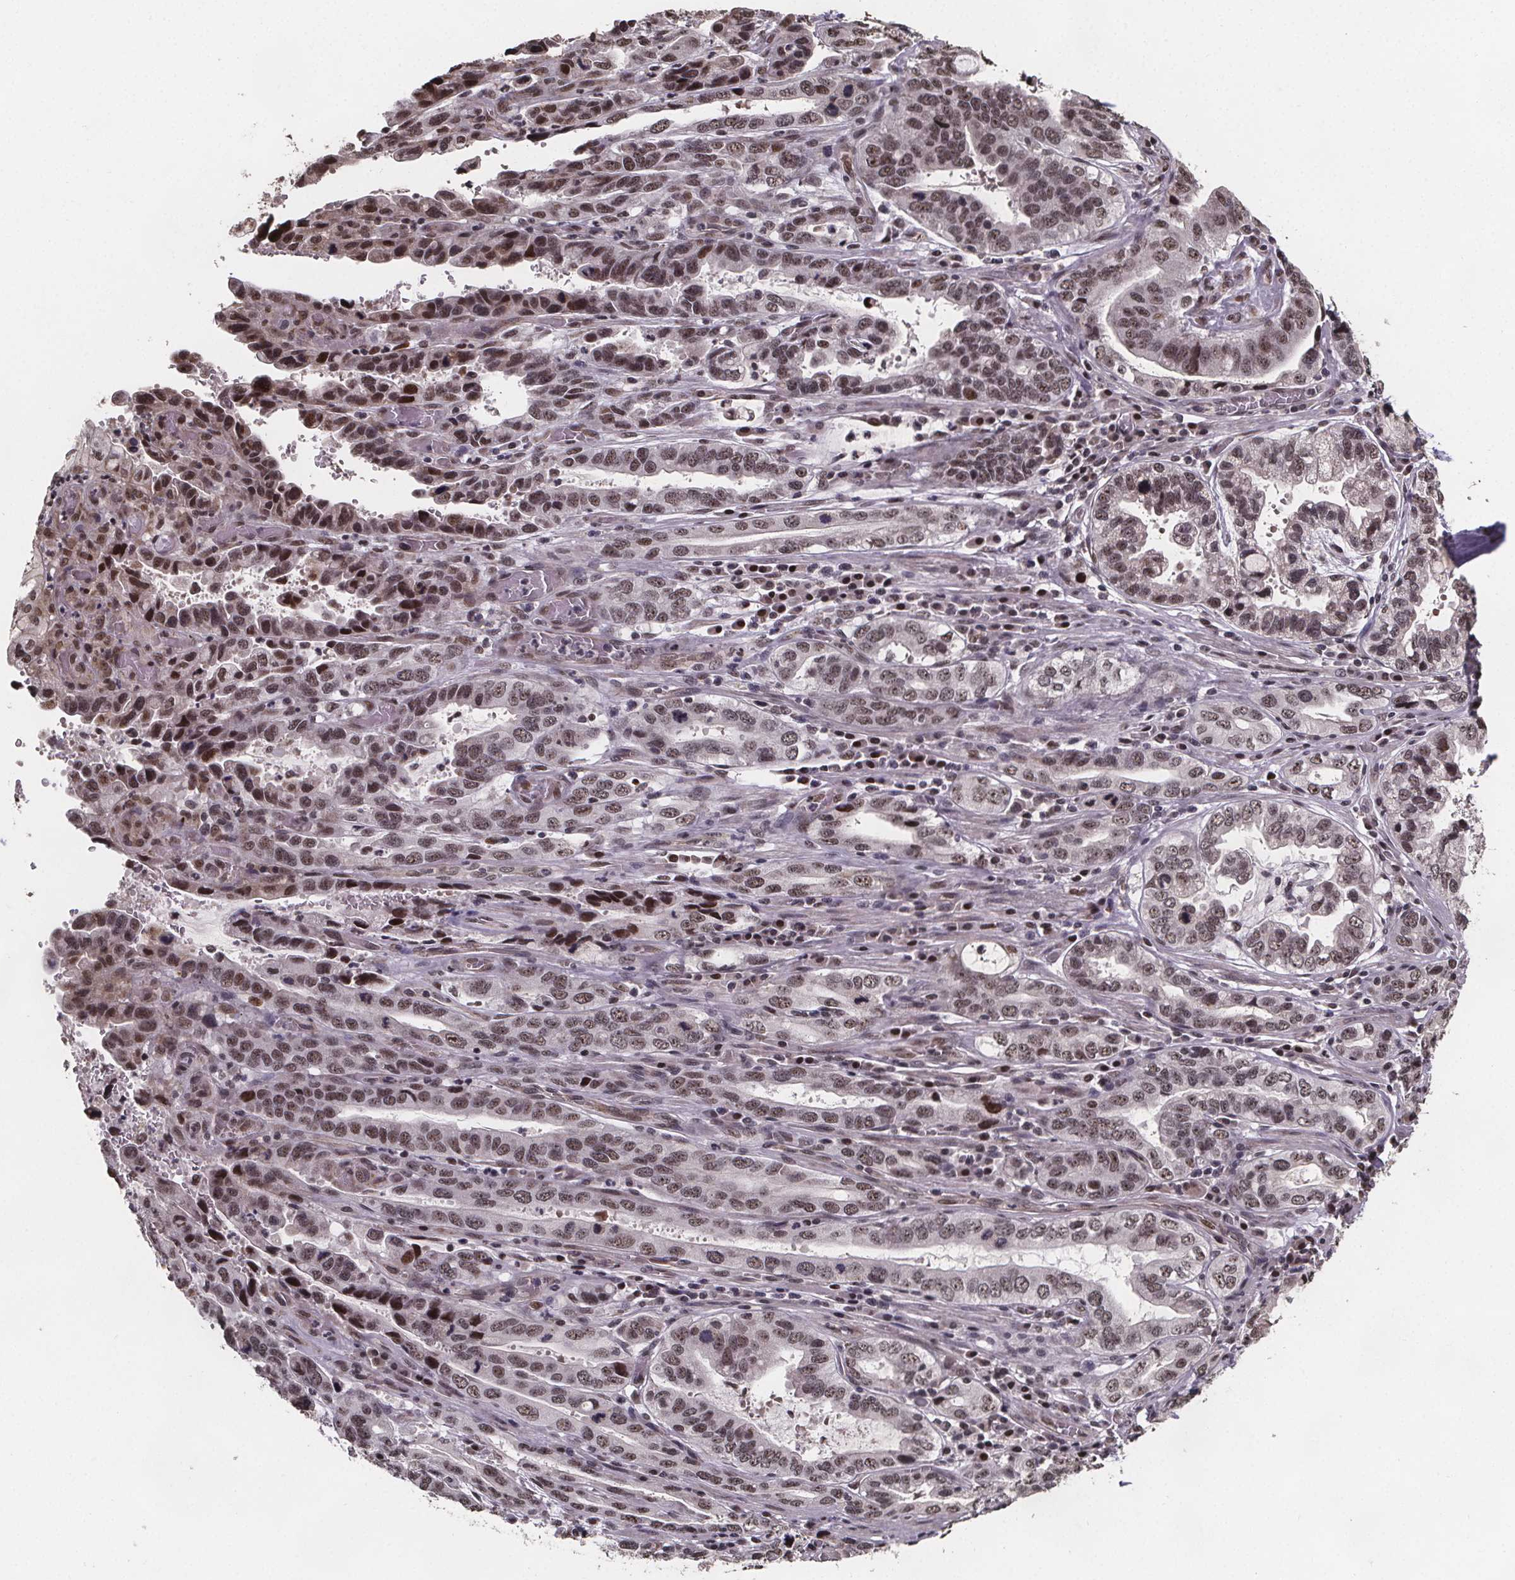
{"staining": {"intensity": "moderate", "quantity": ">75%", "location": "nuclear"}, "tissue": "stomach cancer", "cell_type": "Tumor cells", "image_type": "cancer", "snomed": [{"axis": "morphology", "description": "Adenocarcinoma, NOS"}, {"axis": "topography", "description": "Stomach, lower"}], "caption": "High-magnification brightfield microscopy of stomach adenocarcinoma stained with DAB (3,3'-diaminobenzidine) (brown) and counterstained with hematoxylin (blue). tumor cells exhibit moderate nuclear positivity is seen in approximately>75% of cells.", "gene": "U2SURP", "patient": {"sex": "female", "age": 76}}